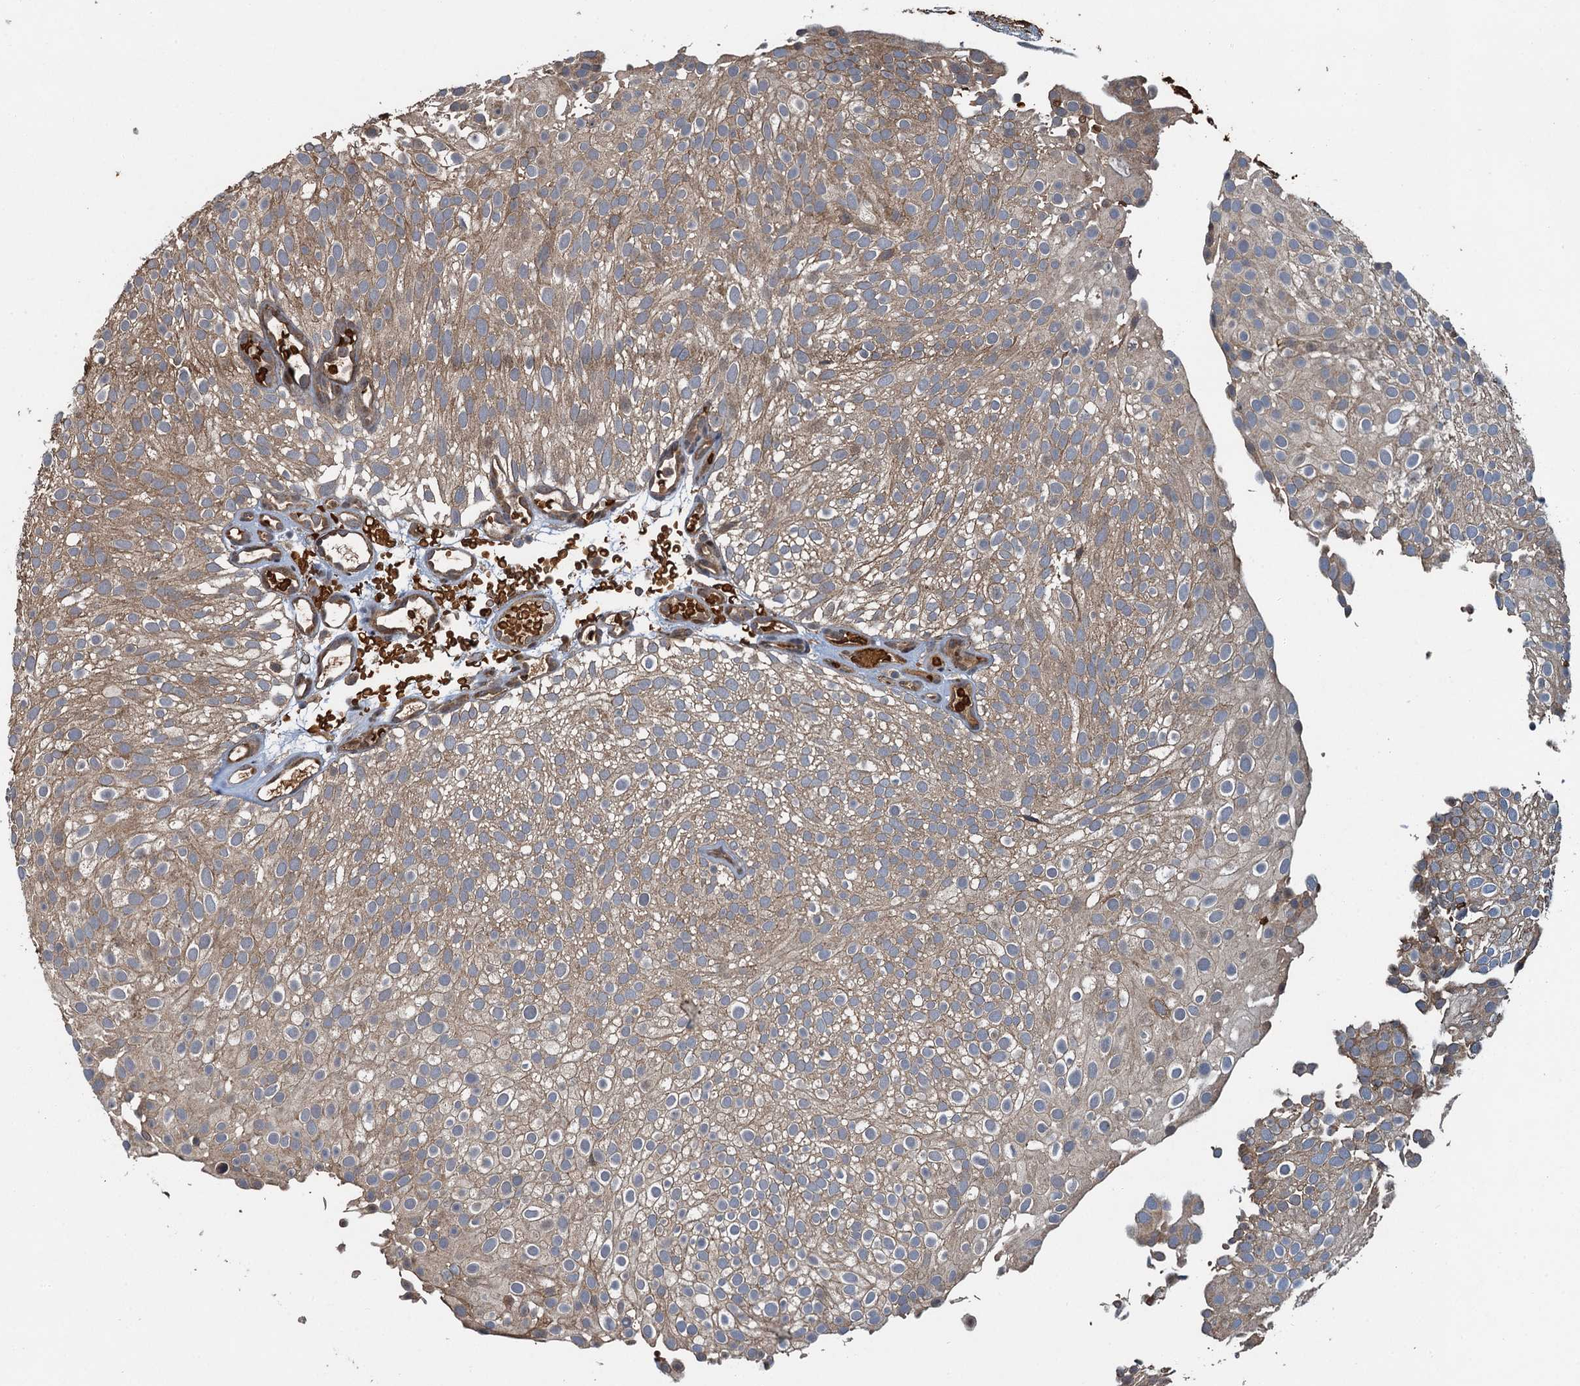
{"staining": {"intensity": "weak", "quantity": ">75%", "location": "cytoplasmic/membranous"}, "tissue": "urothelial cancer", "cell_type": "Tumor cells", "image_type": "cancer", "snomed": [{"axis": "morphology", "description": "Urothelial carcinoma, Low grade"}, {"axis": "topography", "description": "Urinary bladder"}], "caption": "This is a histology image of immunohistochemistry (IHC) staining of urothelial carcinoma (low-grade), which shows weak positivity in the cytoplasmic/membranous of tumor cells.", "gene": "SNX32", "patient": {"sex": "male", "age": 78}}